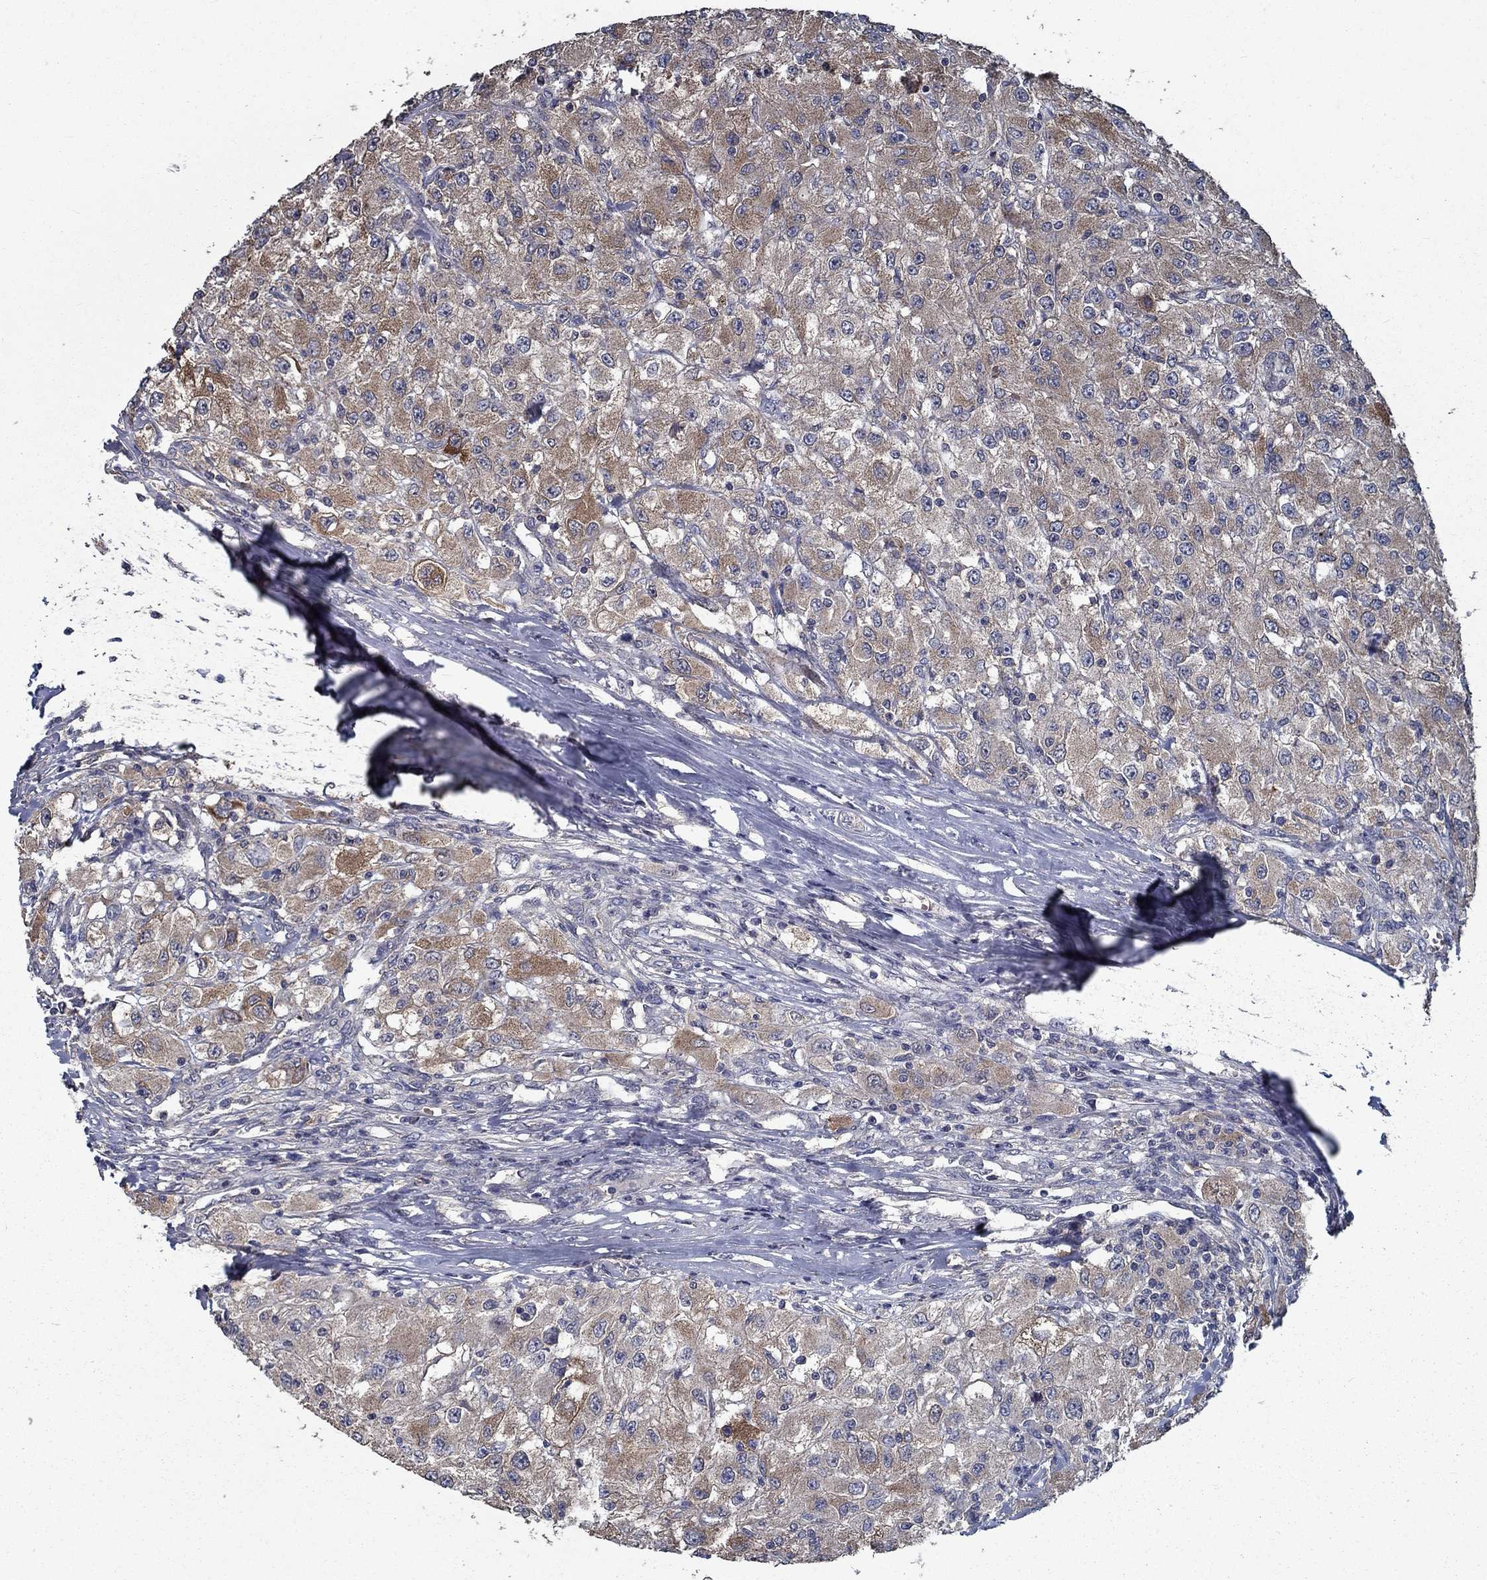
{"staining": {"intensity": "strong", "quantity": "<25%", "location": "cytoplasmic/membranous"}, "tissue": "renal cancer", "cell_type": "Tumor cells", "image_type": "cancer", "snomed": [{"axis": "morphology", "description": "Adenocarcinoma, NOS"}, {"axis": "topography", "description": "Kidney"}], "caption": "Protein positivity by IHC shows strong cytoplasmic/membranous positivity in approximately <25% of tumor cells in renal cancer. The protein is stained brown, and the nuclei are stained in blue (DAB (3,3'-diaminobenzidine) IHC with brightfield microscopy, high magnification).", "gene": "SLC44A1", "patient": {"sex": "female", "age": 67}}